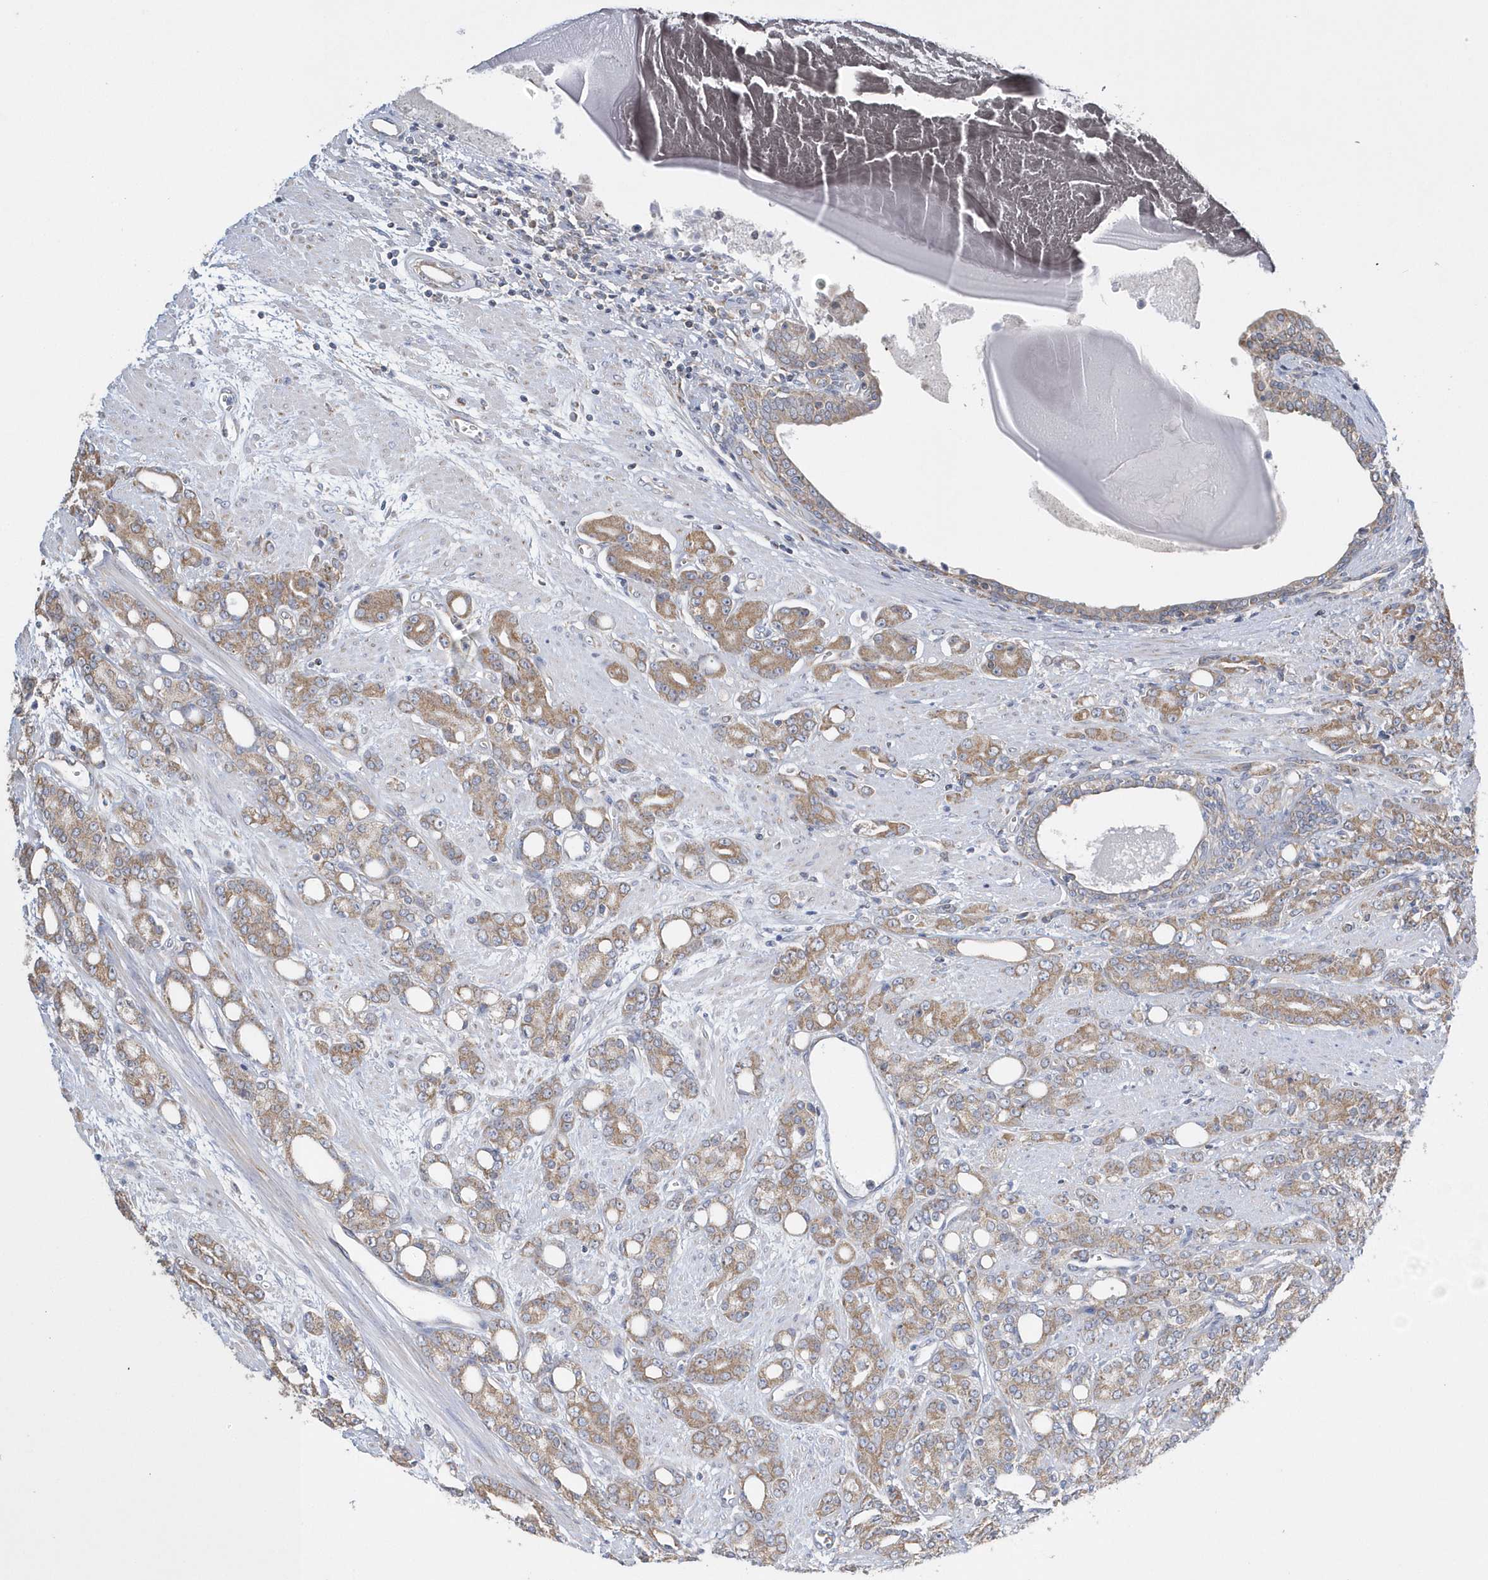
{"staining": {"intensity": "moderate", "quantity": "25%-75%", "location": "cytoplasmic/membranous"}, "tissue": "prostate cancer", "cell_type": "Tumor cells", "image_type": "cancer", "snomed": [{"axis": "morphology", "description": "Adenocarcinoma, High grade"}, {"axis": "topography", "description": "Prostate"}], "caption": "An IHC image of neoplastic tissue is shown. Protein staining in brown shows moderate cytoplasmic/membranous positivity in prostate cancer within tumor cells. (DAB IHC with brightfield microscopy, high magnification).", "gene": "SPATA5", "patient": {"sex": "male", "age": 62}}